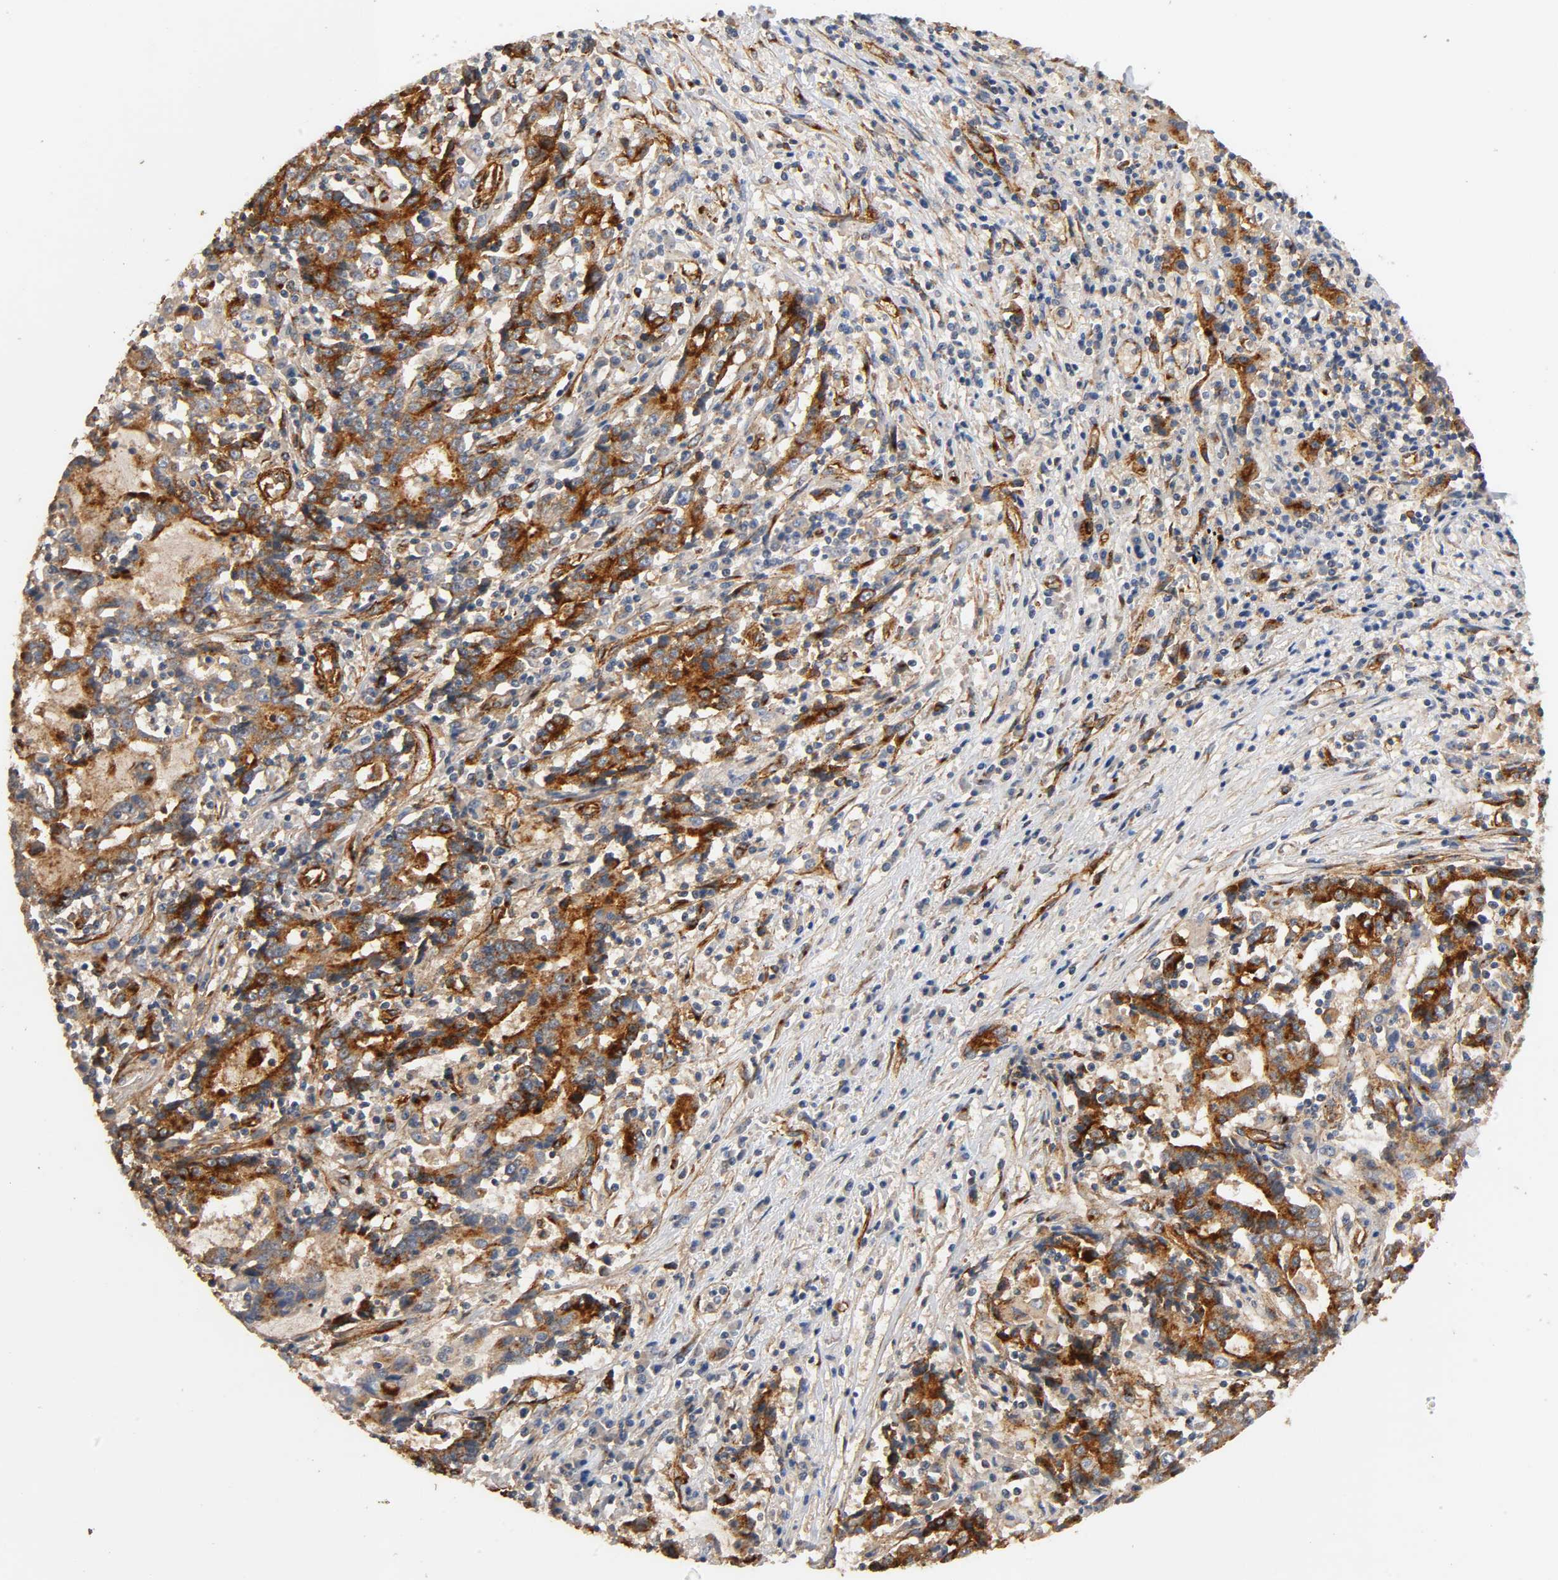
{"staining": {"intensity": "strong", "quantity": "25%-75%", "location": "cytoplasmic/membranous"}, "tissue": "liver cancer", "cell_type": "Tumor cells", "image_type": "cancer", "snomed": [{"axis": "morphology", "description": "Cholangiocarcinoma"}, {"axis": "topography", "description": "Liver"}], "caption": "This is an image of immunohistochemistry staining of liver cancer, which shows strong staining in the cytoplasmic/membranous of tumor cells.", "gene": "IFITM3", "patient": {"sex": "male", "age": 57}}